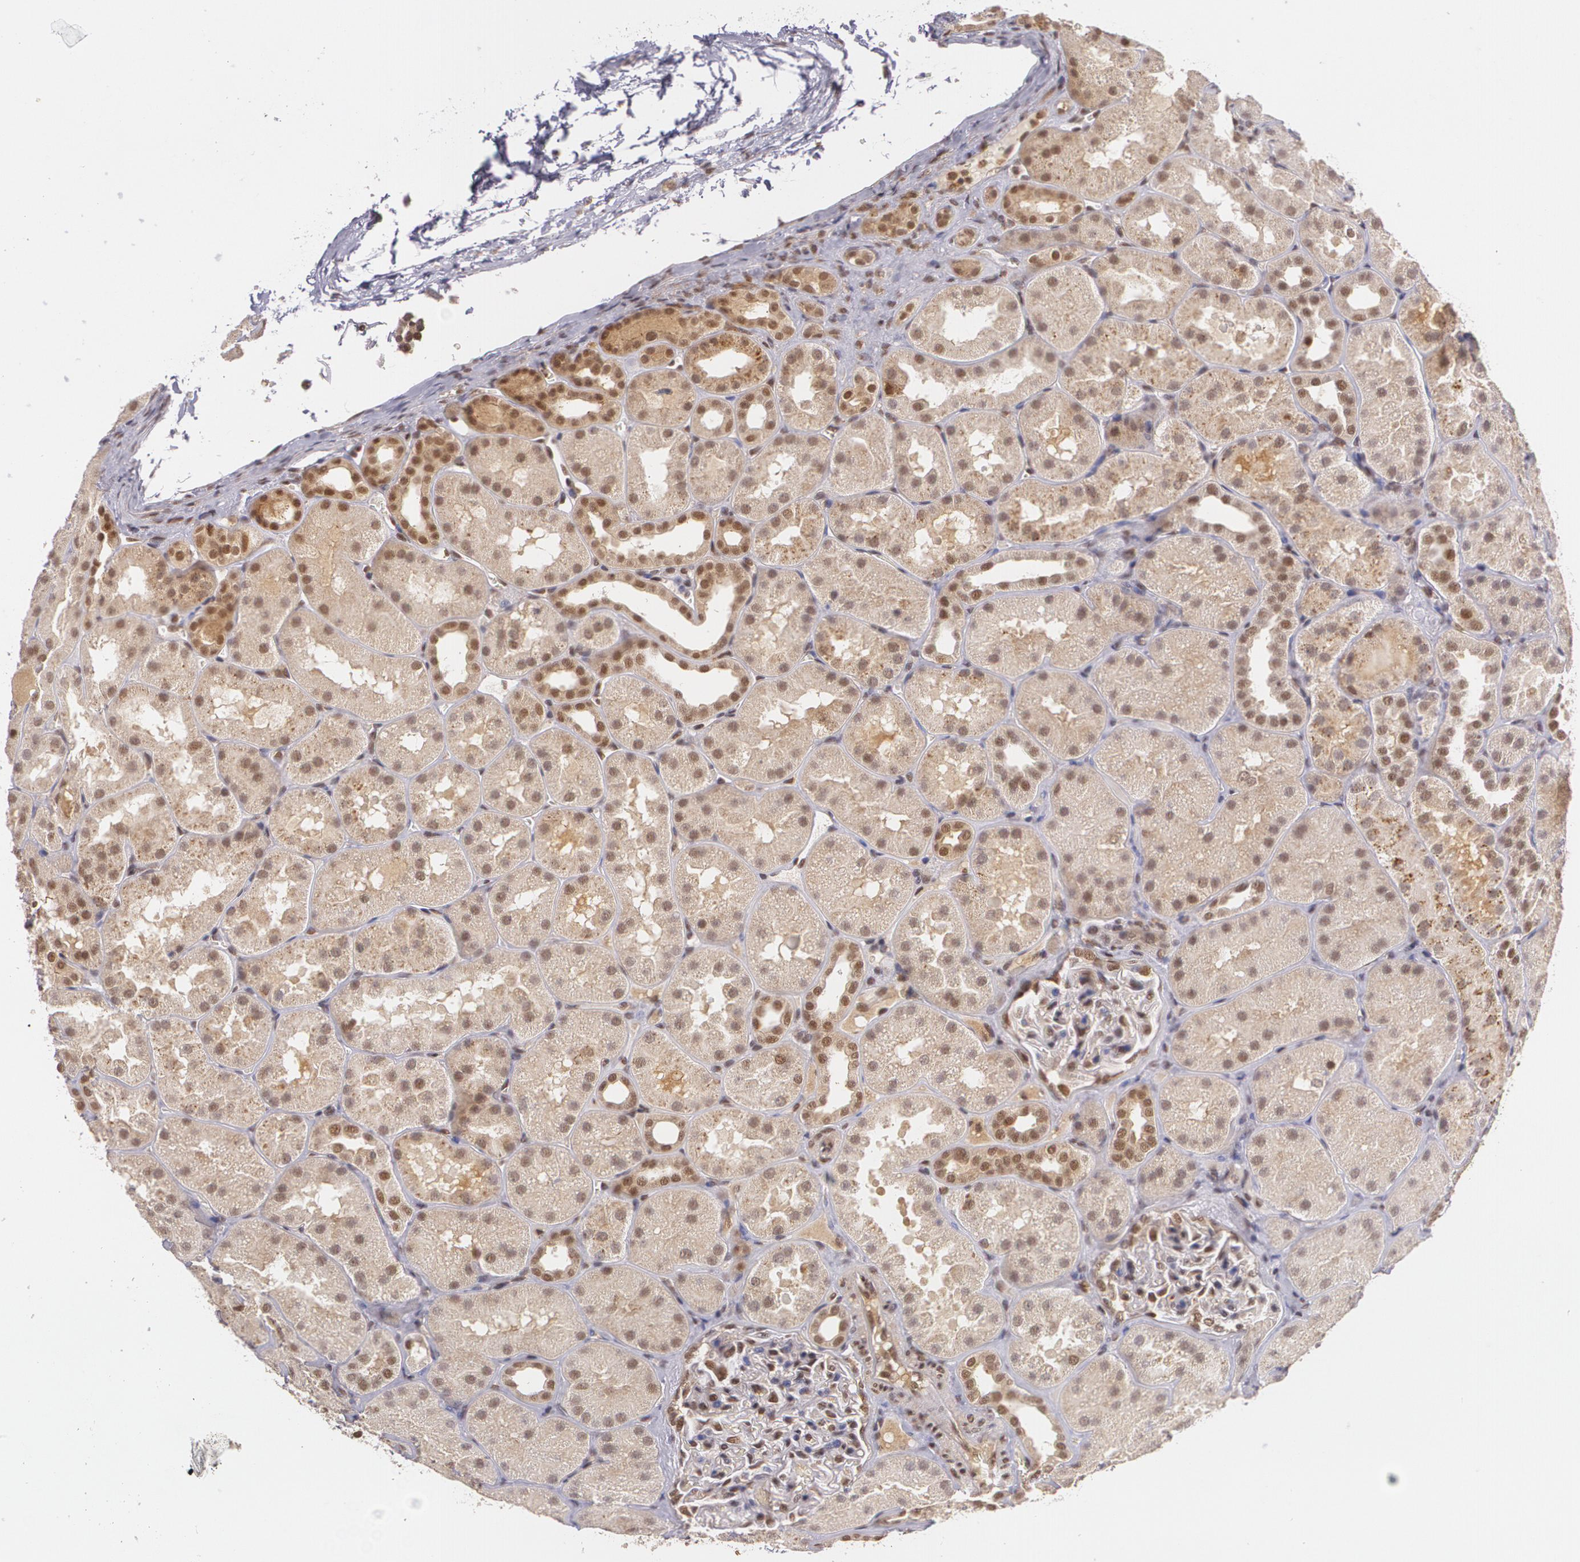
{"staining": {"intensity": "negative", "quantity": "none", "location": "none"}, "tissue": "kidney", "cell_type": "Cells in glomeruli", "image_type": "normal", "snomed": [{"axis": "morphology", "description": "Normal tissue, NOS"}, {"axis": "topography", "description": "Kidney"}], "caption": "This is an immunohistochemistry image of normal kidney. There is no expression in cells in glomeruli.", "gene": "CUL2", "patient": {"sex": "male", "age": 28}}